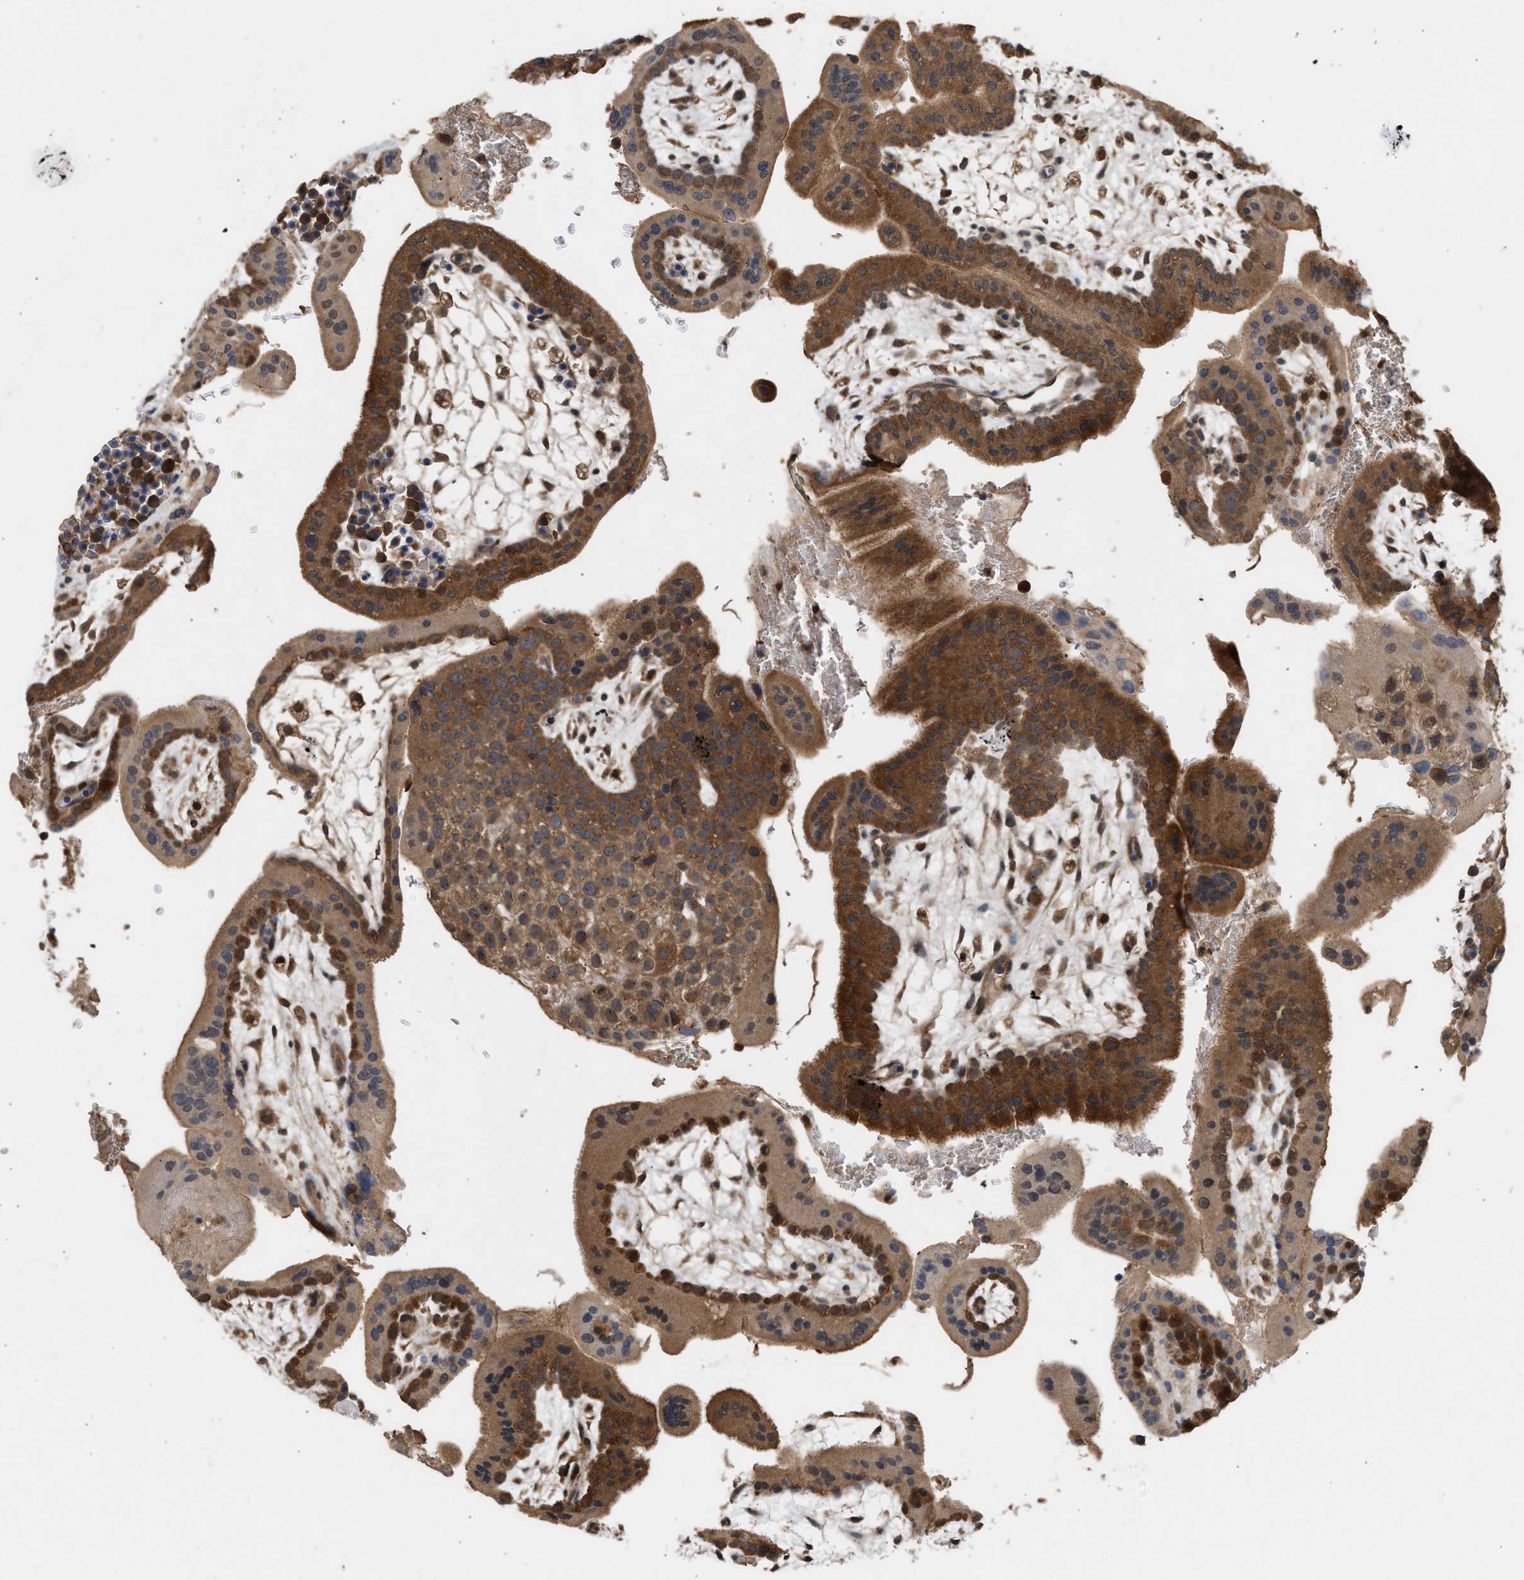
{"staining": {"intensity": "moderate", "quantity": ">75%", "location": "cytoplasmic/membranous"}, "tissue": "placenta", "cell_type": "Decidual cells", "image_type": "normal", "snomed": [{"axis": "morphology", "description": "Normal tissue, NOS"}, {"axis": "topography", "description": "Placenta"}], "caption": "Decidual cells demonstrate medium levels of moderate cytoplasmic/membranous expression in approximately >75% of cells in benign human placenta.", "gene": "FITM1", "patient": {"sex": "female", "age": 35}}